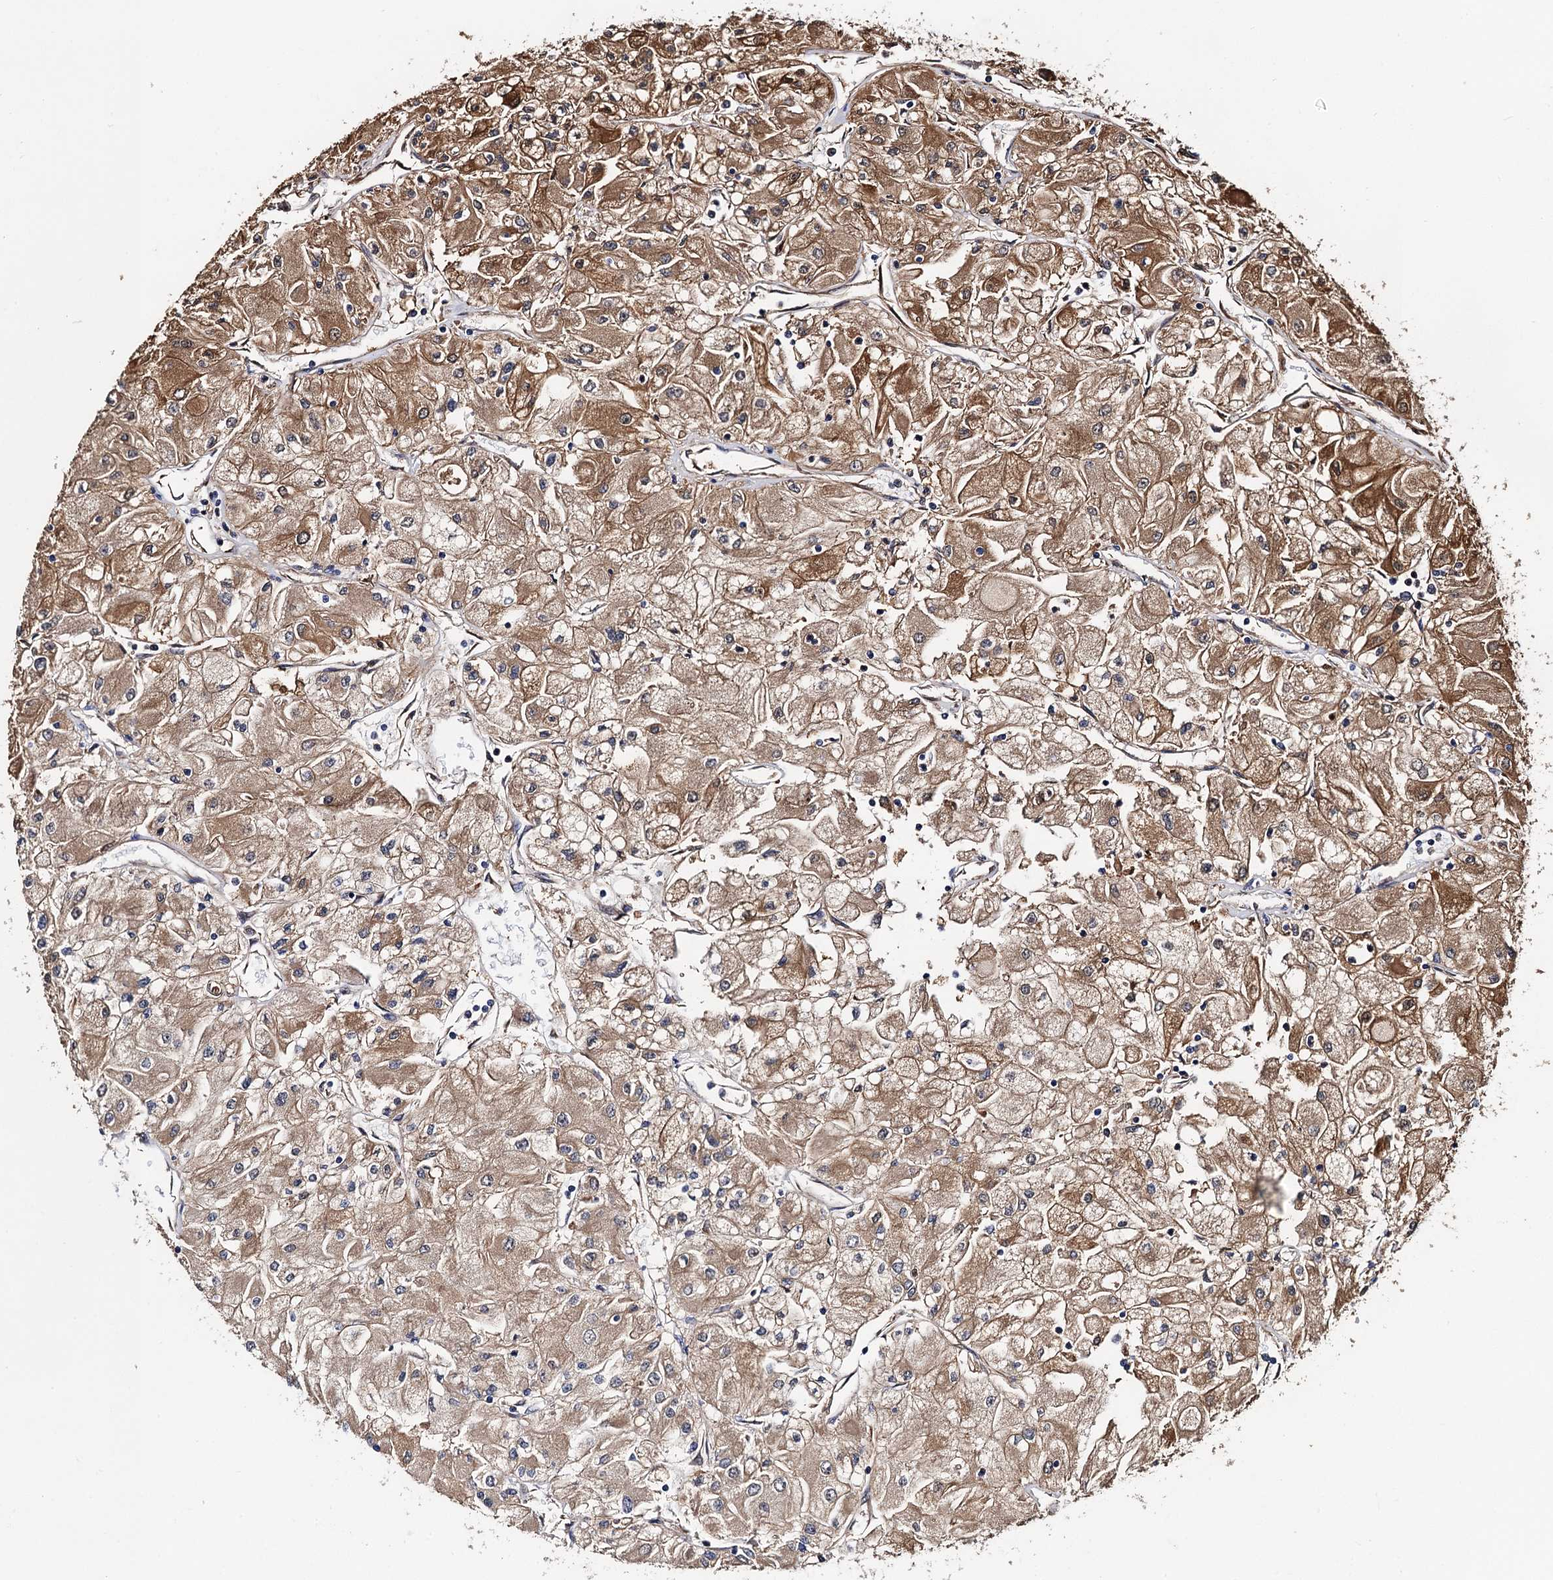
{"staining": {"intensity": "moderate", "quantity": ">75%", "location": "cytoplasmic/membranous"}, "tissue": "renal cancer", "cell_type": "Tumor cells", "image_type": "cancer", "snomed": [{"axis": "morphology", "description": "Adenocarcinoma, NOS"}, {"axis": "topography", "description": "Kidney"}], "caption": "DAB (3,3'-diaminobenzidine) immunohistochemical staining of human renal cancer shows moderate cytoplasmic/membranous protein positivity in approximately >75% of tumor cells.", "gene": "MIER2", "patient": {"sex": "male", "age": 80}}